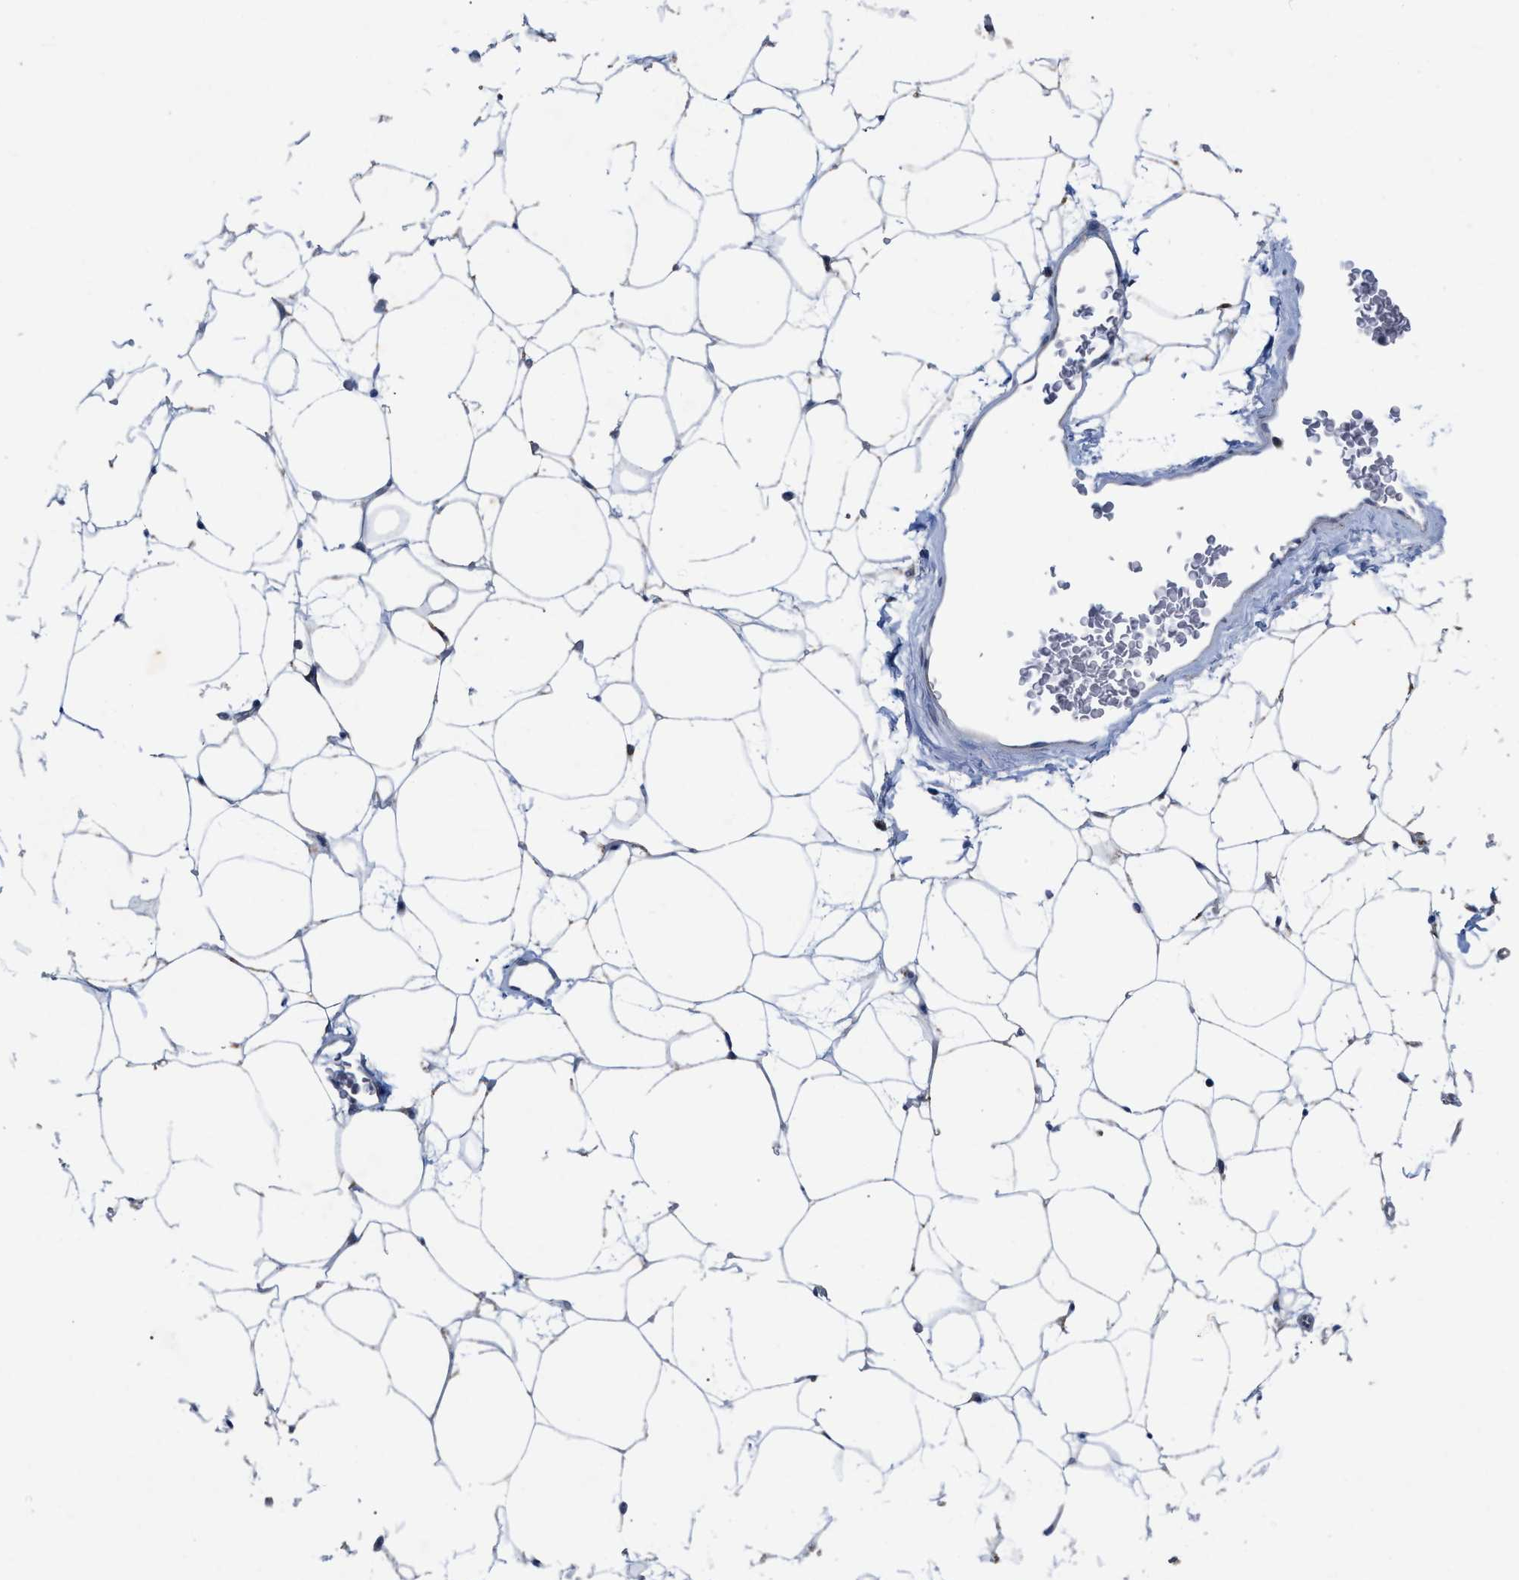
{"staining": {"intensity": "negative", "quantity": "none", "location": "none"}, "tissue": "adipose tissue", "cell_type": "Adipocytes", "image_type": "normal", "snomed": [{"axis": "morphology", "description": "Normal tissue, NOS"}, {"axis": "topography", "description": "Breast"}, {"axis": "topography", "description": "Soft tissue"}], "caption": "Photomicrograph shows no significant protein expression in adipocytes of normal adipose tissue. (DAB (3,3'-diaminobenzidine) IHC, high magnification).", "gene": "VIP", "patient": {"sex": "female", "age": 75}}